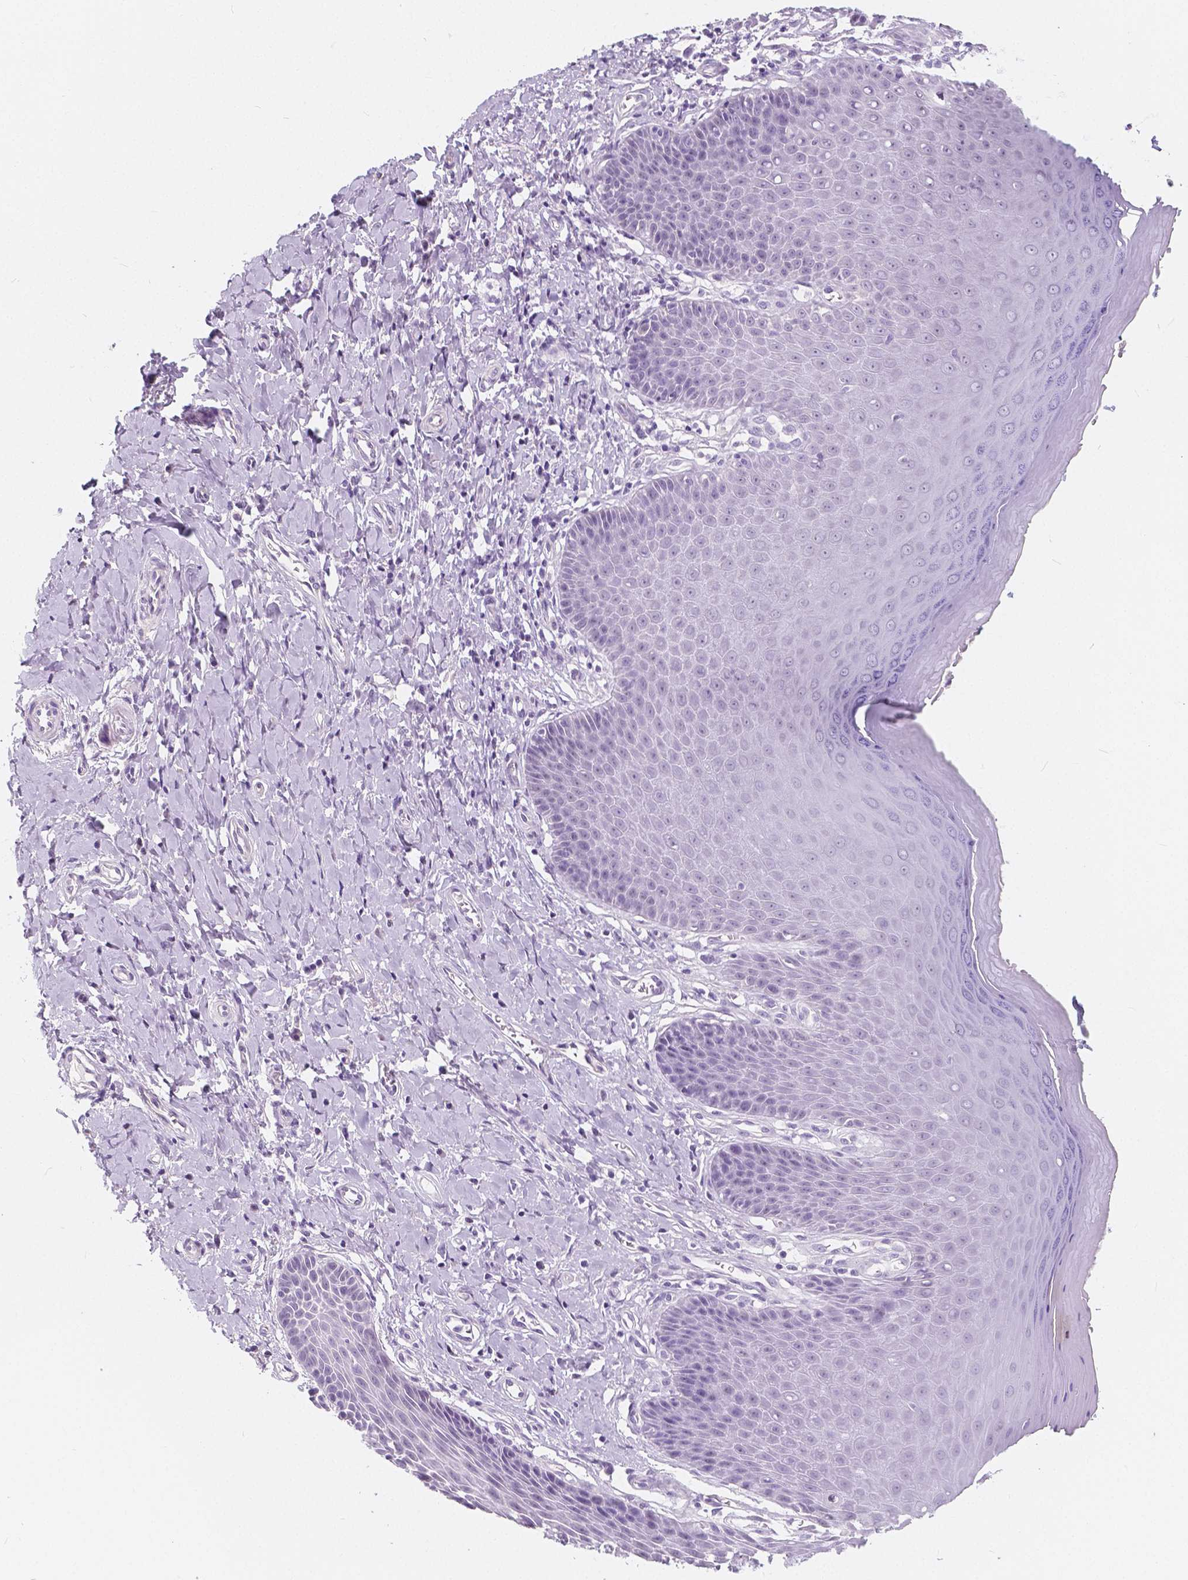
{"staining": {"intensity": "negative", "quantity": "none", "location": "none"}, "tissue": "vagina", "cell_type": "Squamous epithelial cells", "image_type": "normal", "snomed": [{"axis": "morphology", "description": "Normal tissue, NOS"}, {"axis": "topography", "description": "Vagina"}], "caption": "The micrograph exhibits no significant expression in squamous epithelial cells of vagina. The staining was performed using DAB (3,3'-diaminobenzidine) to visualize the protein expression in brown, while the nuclei were stained in blue with hematoxylin (Magnification: 20x).", "gene": "NOLC1", "patient": {"sex": "female", "age": 83}}